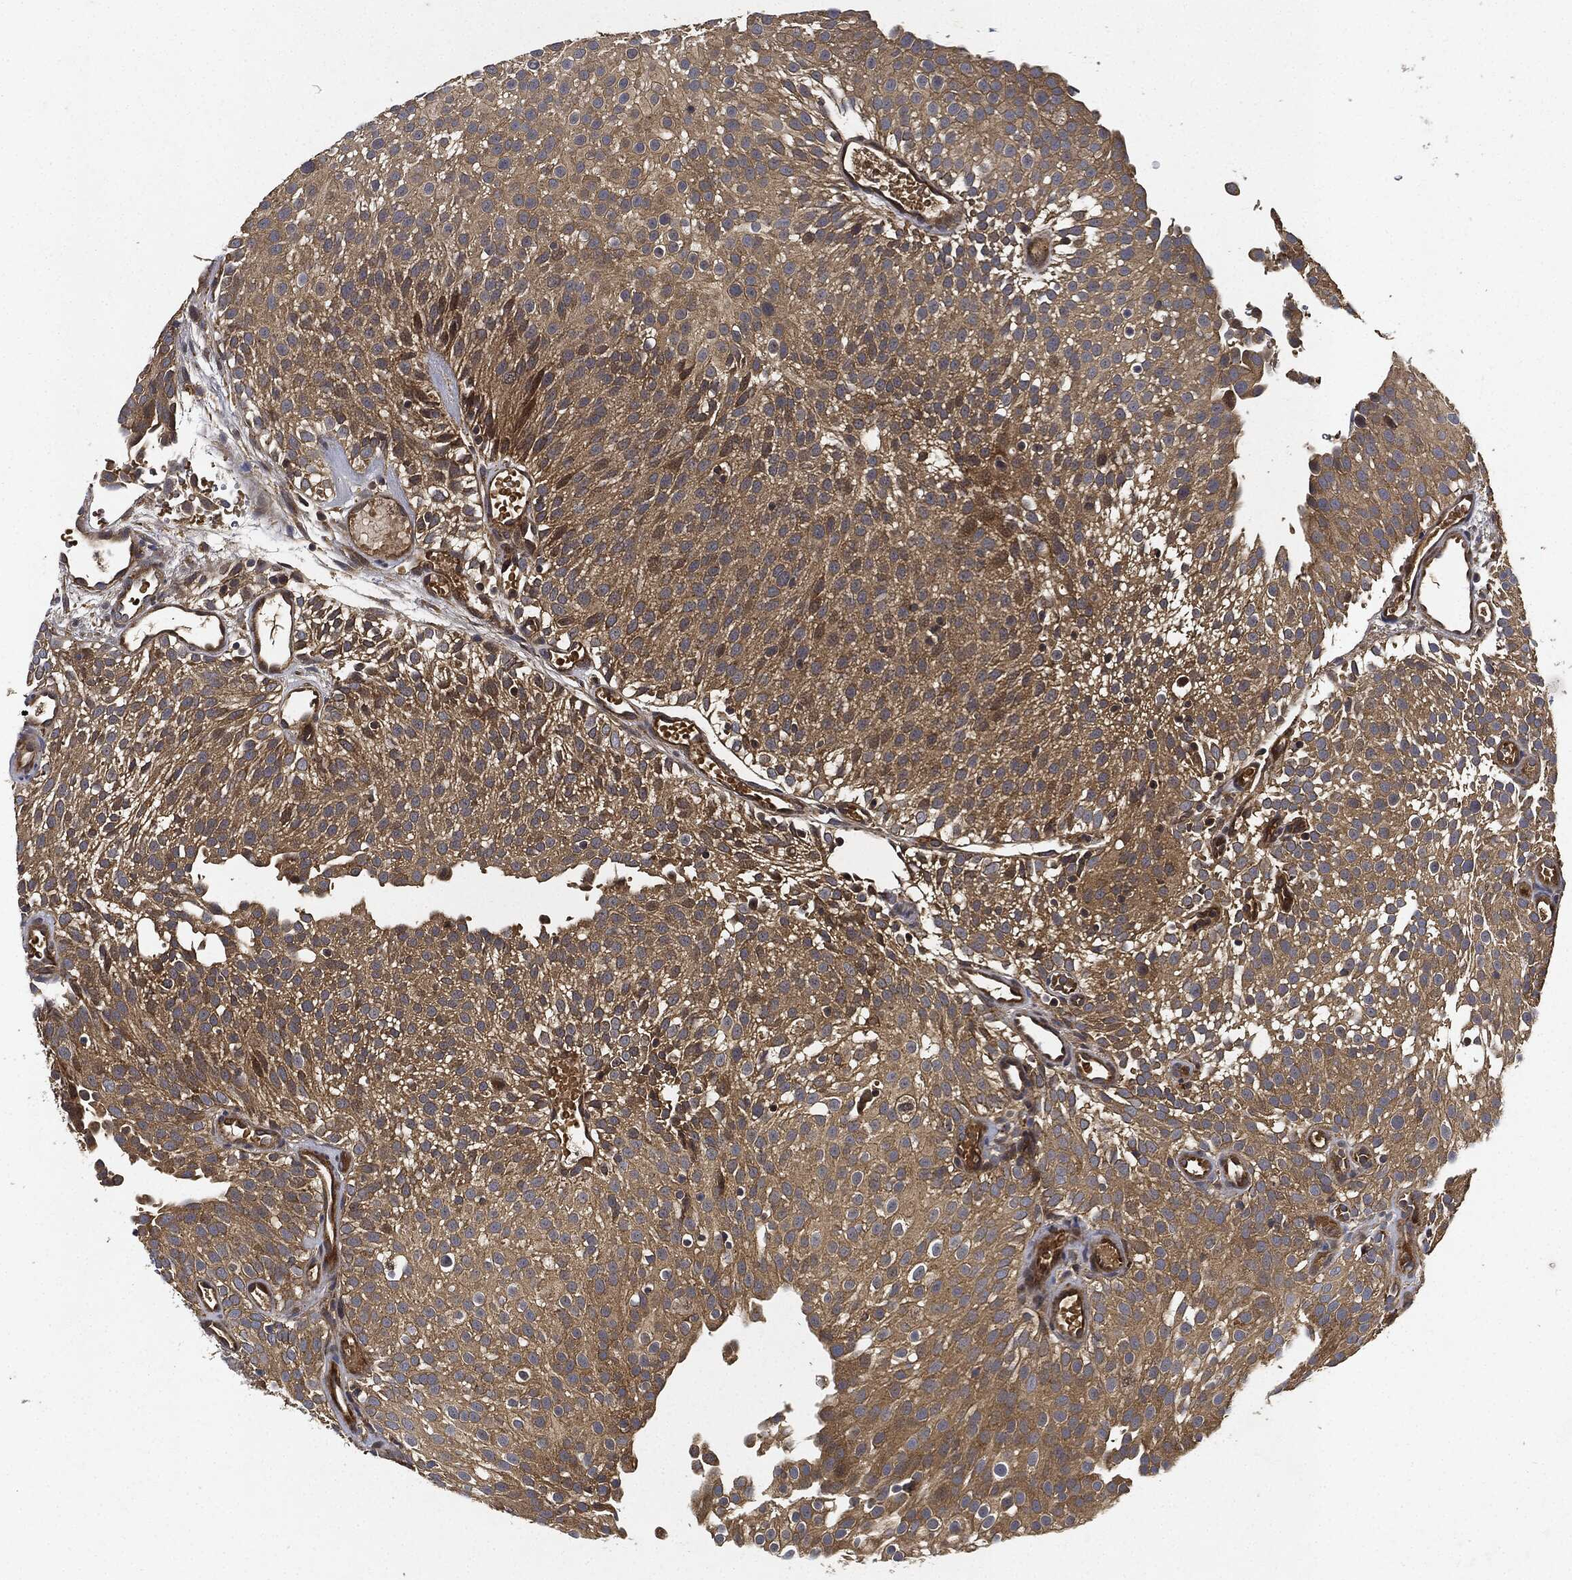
{"staining": {"intensity": "moderate", "quantity": ">75%", "location": "cytoplasmic/membranous"}, "tissue": "urothelial cancer", "cell_type": "Tumor cells", "image_type": "cancer", "snomed": [{"axis": "morphology", "description": "Urothelial carcinoma, Low grade"}, {"axis": "topography", "description": "Urinary bladder"}], "caption": "IHC photomicrograph of neoplastic tissue: urothelial cancer stained using immunohistochemistry exhibits medium levels of moderate protein expression localized specifically in the cytoplasmic/membranous of tumor cells, appearing as a cytoplasmic/membranous brown color.", "gene": "MLST8", "patient": {"sex": "male", "age": 78}}